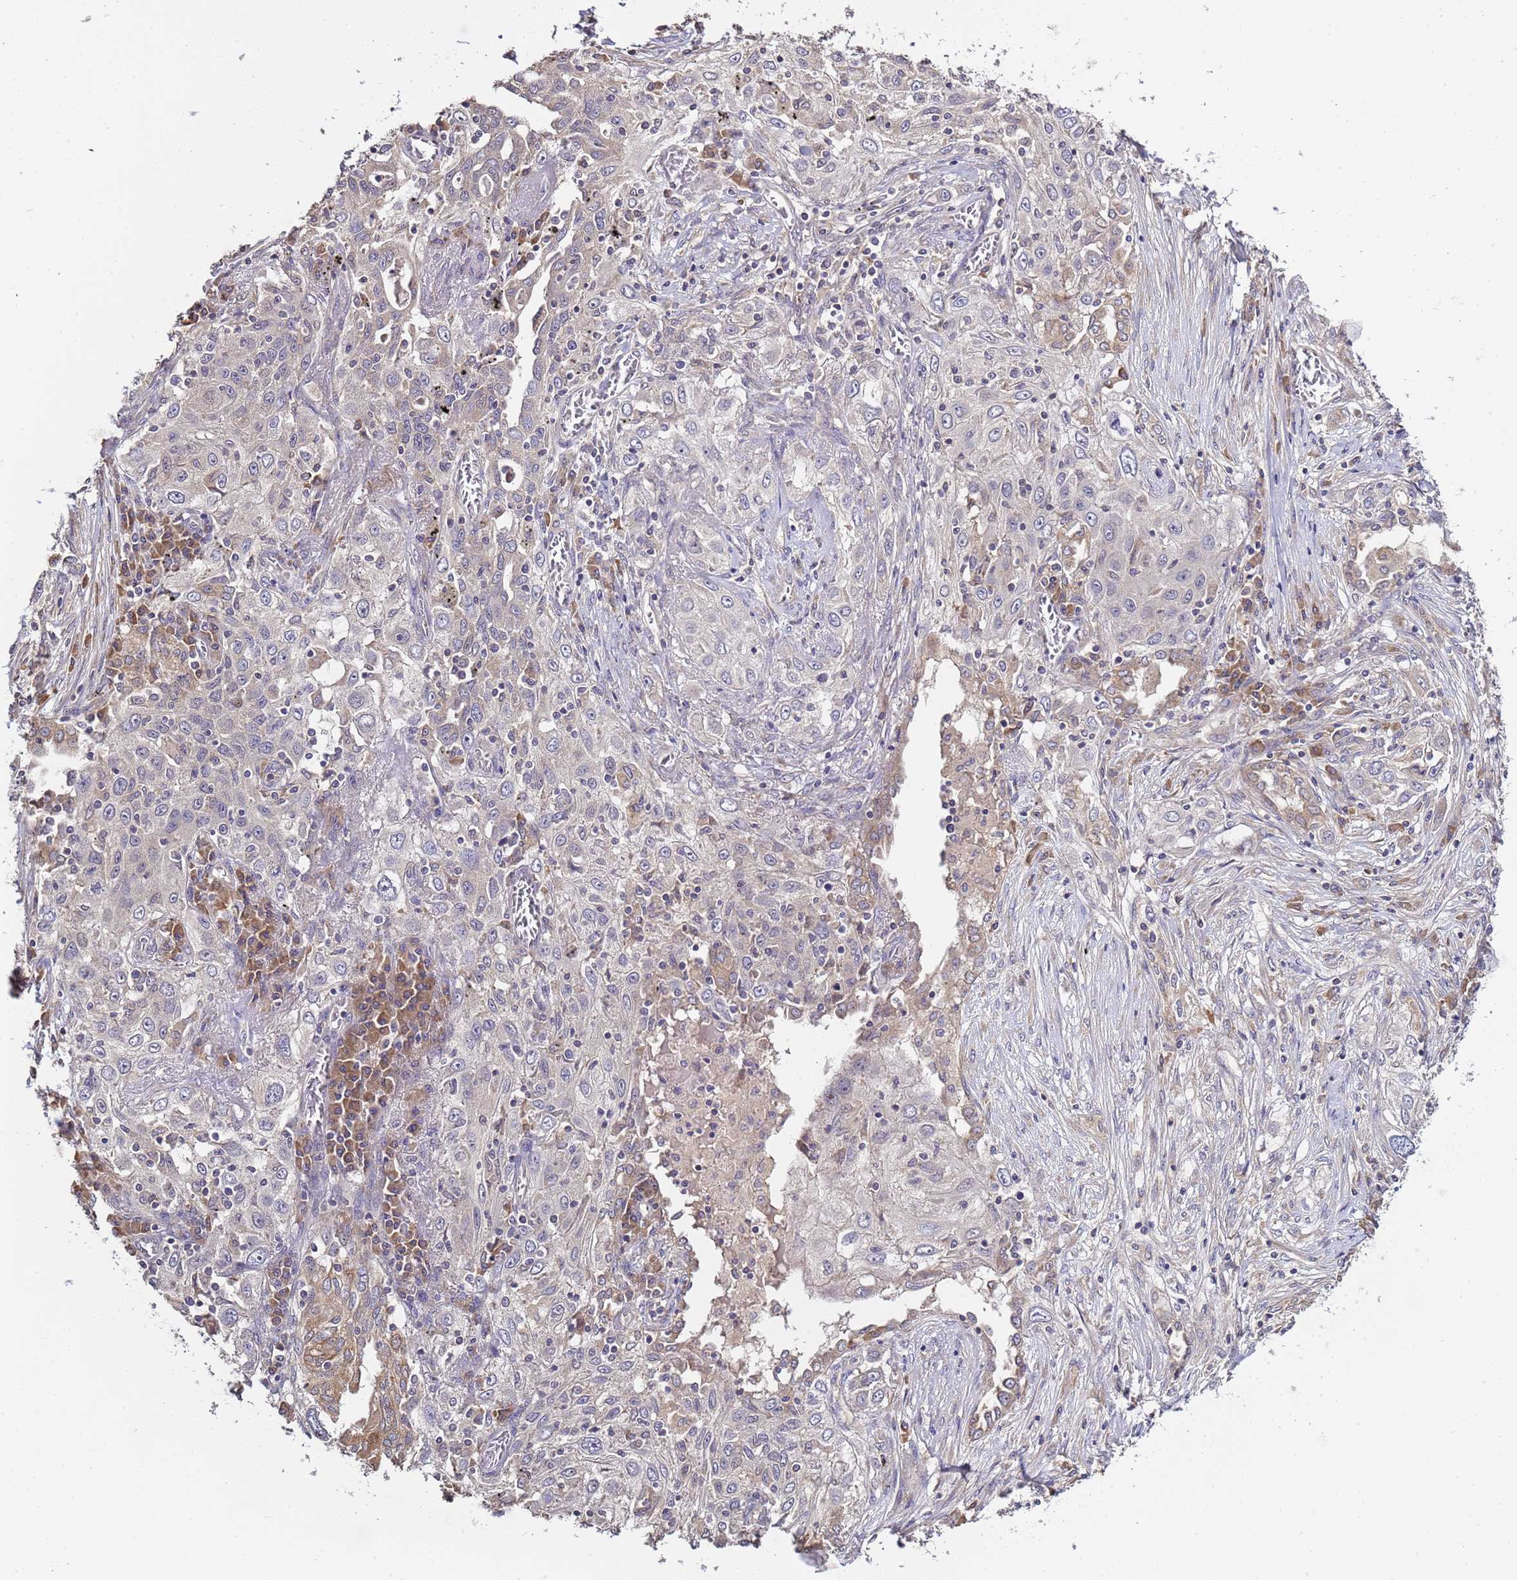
{"staining": {"intensity": "negative", "quantity": "none", "location": "none"}, "tissue": "lung cancer", "cell_type": "Tumor cells", "image_type": "cancer", "snomed": [{"axis": "morphology", "description": "Squamous cell carcinoma, NOS"}, {"axis": "topography", "description": "Lung"}], "caption": "IHC photomicrograph of human squamous cell carcinoma (lung) stained for a protein (brown), which demonstrates no expression in tumor cells. (Stains: DAB (3,3'-diaminobenzidine) immunohistochemistry (IHC) with hematoxylin counter stain, Microscopy: brightfield microscopy at high magnification).", "gene": "ELMOD2", "patient": {"sex": "female", "age": 69}}